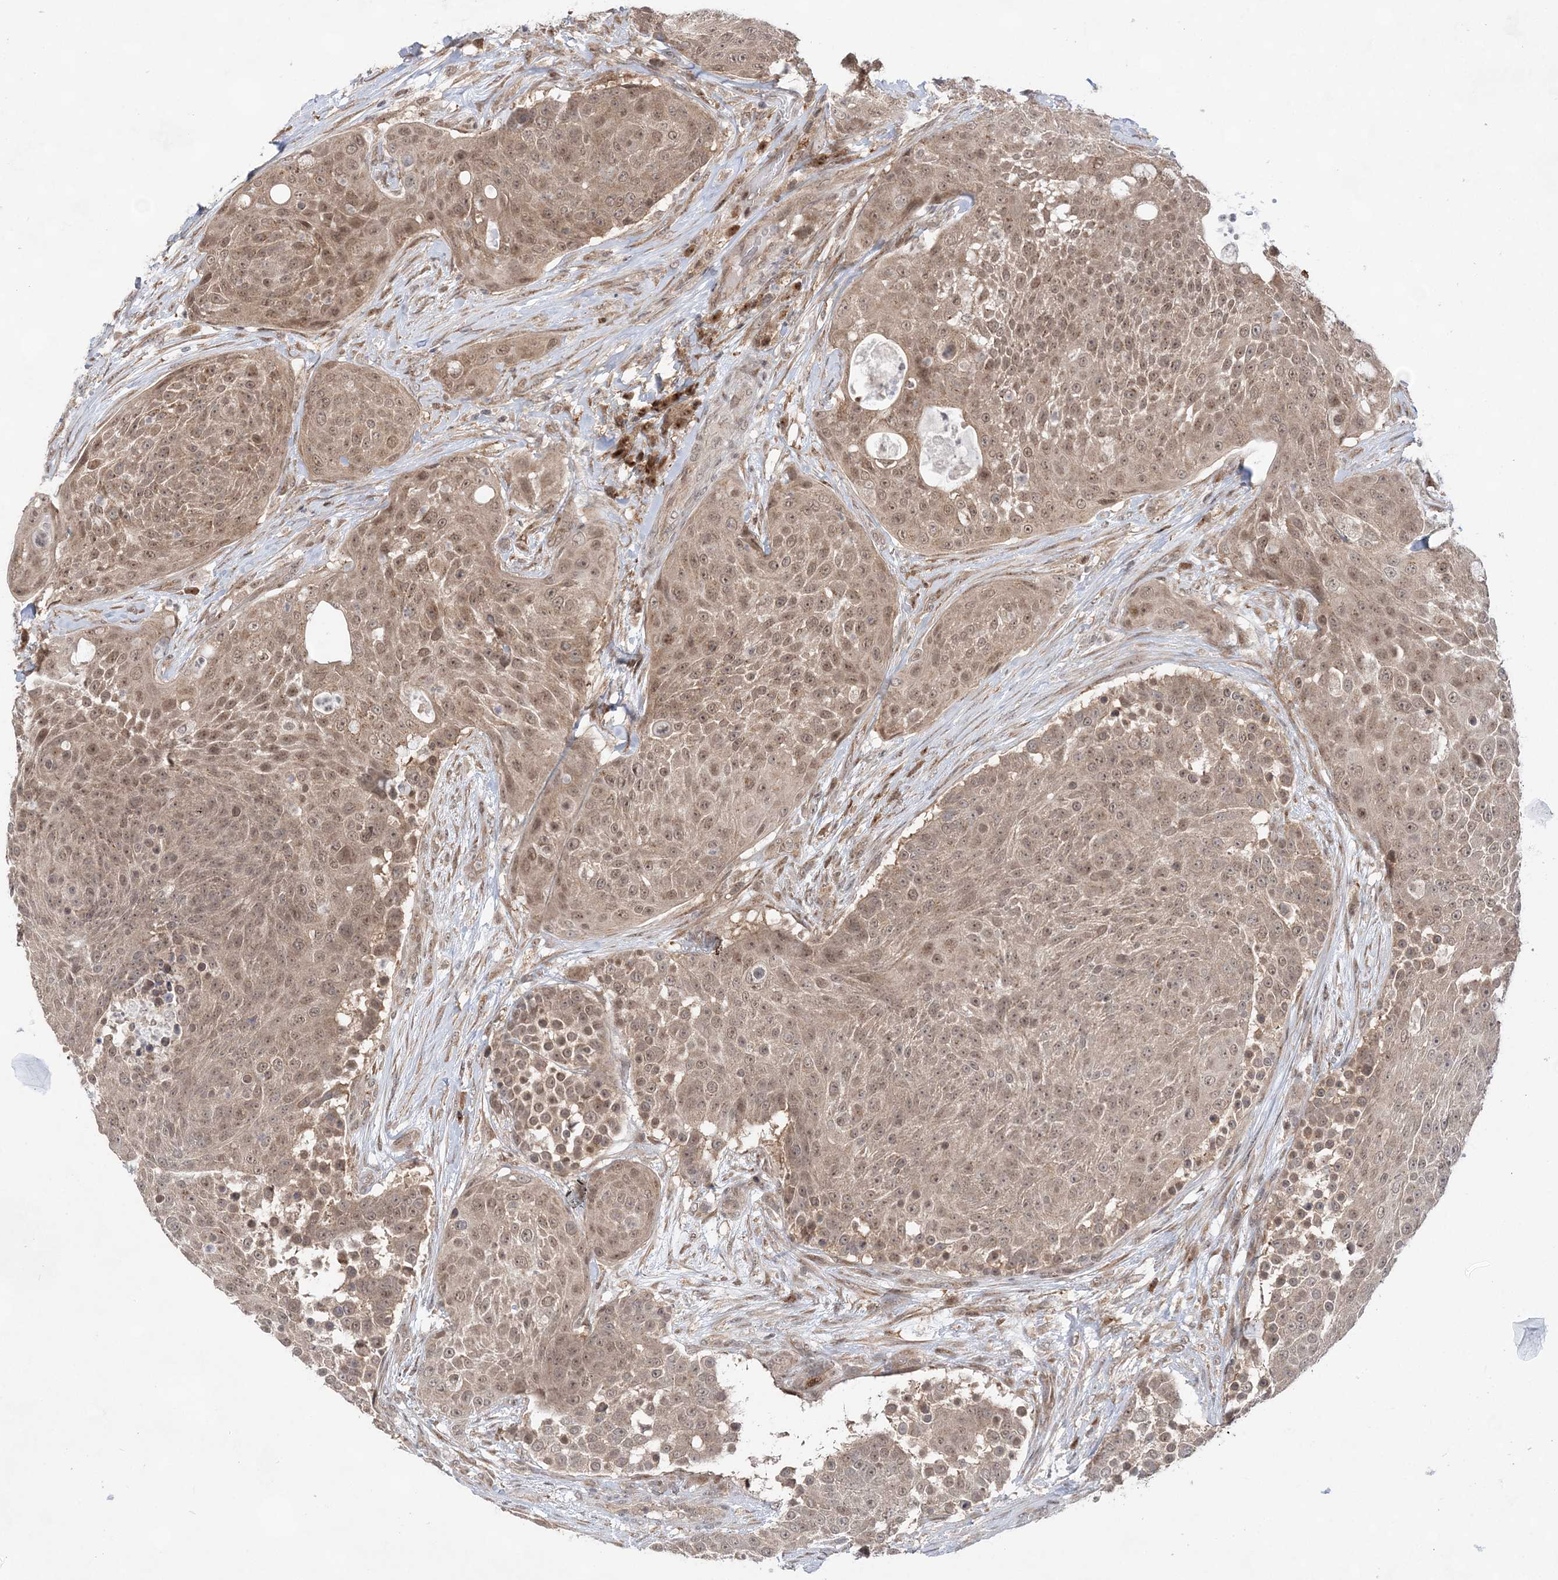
{"staining": {"intensity": "moderate", "quantity": ">75%", "location": "cytoplasmic/membranous,nuclear"}, "tissue": "urothelial cancer", "cell_type": "Tumor cells", "image_type": "cancer", "snomed": [{"axis": "morphology", "description": "Urothelial carcinoma, High grade"}, {"axis": "topography", "description": "Urinary bladder"}], "caption": "A brown stain highlights moderate cytoplasmic/membranous and nuclear positivity of a protein in urothelial carcinoma (high-grade) tumor cells.", "gene": "ANAPC15", "patient": {"sex": "female", "age": 63}}